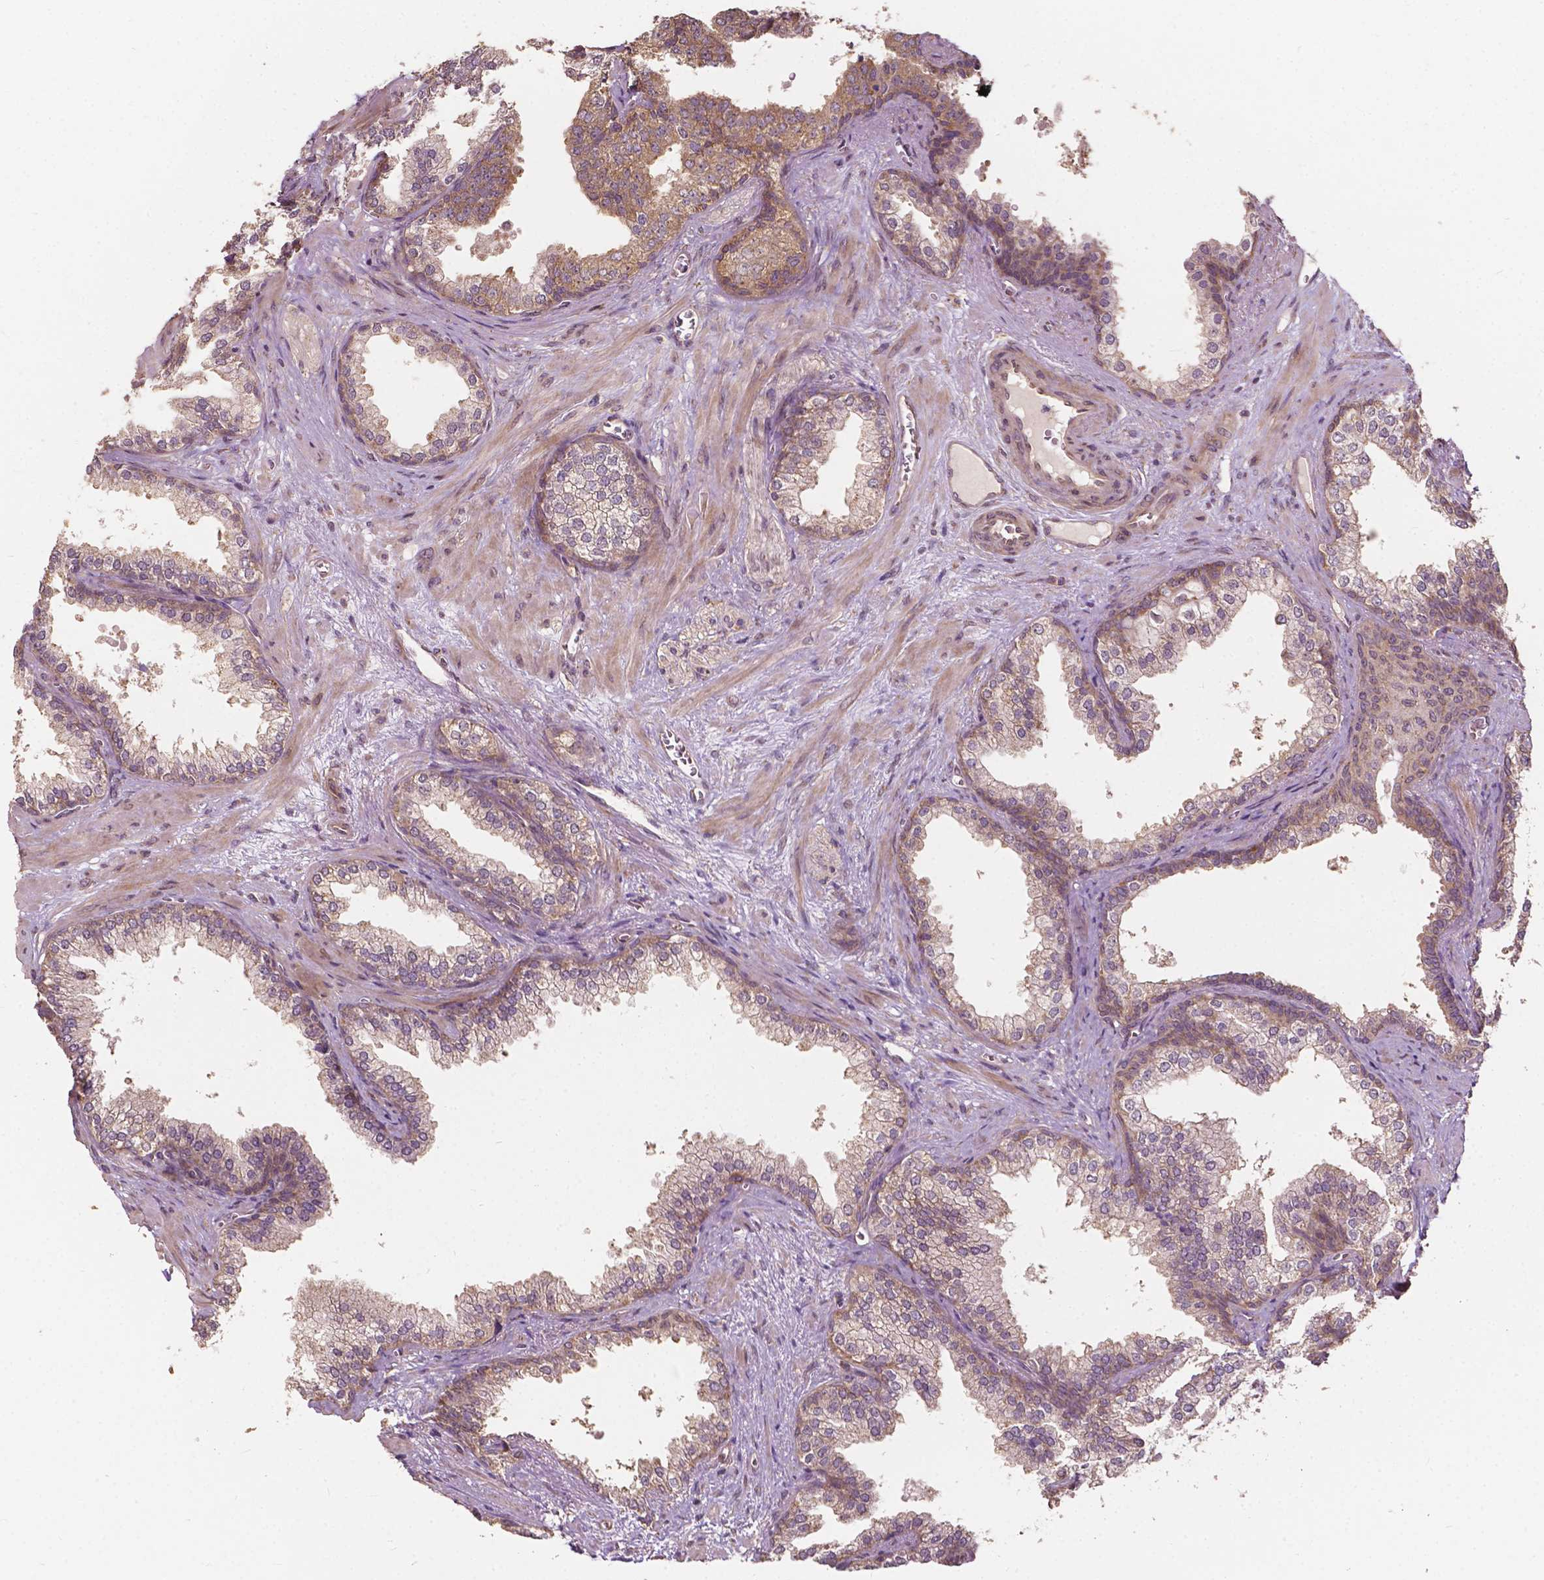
{"staining": {"intensity": "weak", "quantity": "25%-75%", "location": "cytoplasmic/membranous"}, "tissue": "prostate", "cell_type": "Glandular cells", "image_type": "normal", "snomed": [{"axis": "morphology", "description": "Normal tissue, NOS"}, {"axis": "topography", "description": "Prostate"}], "caption": "The histopathology image demonstrates immunohistochemical staining of benign prostate. There is weak cytoplasmic/membranous positivity is seen in approximately 25%-75% of glandular cells. The protein of interest is shown in brown color, while the nuclei are stained blue.", "gene": "G3BP1", "patient": {"sex": "male", "age": 79}}